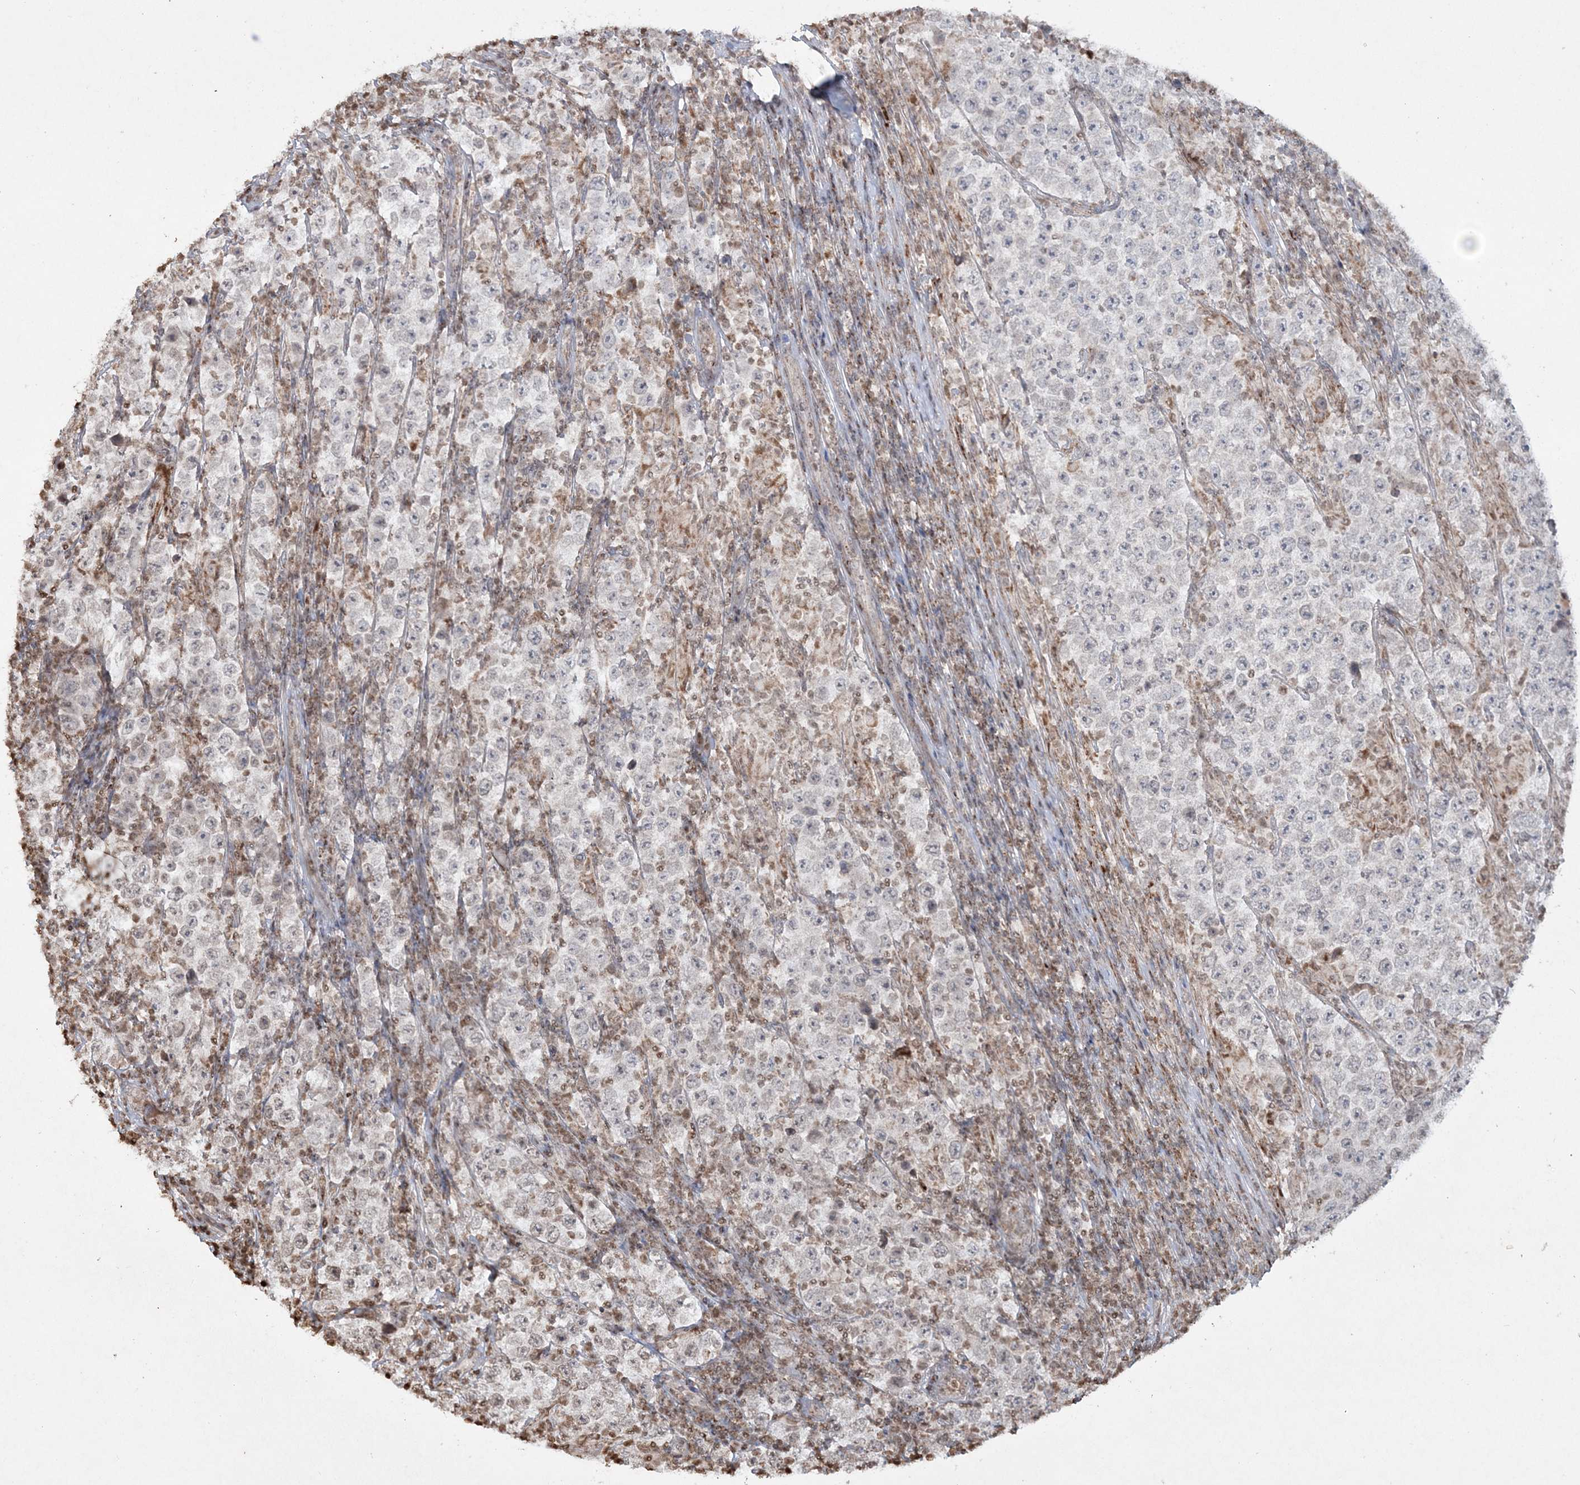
{"staining": {"intensity": "negative", "quantity": "none", "location": "none"}, "tissue": "testis cancer", "cell_type": "Tumor cells", "image_type": "cancer", "snomed": [{"axis": "morphology", "description": "Normal tissue, NOS"}, {"axis": "morphology", "description": "Urothelial carcinoma, High grade"}, {"axis": "morphology", "description": "Seminoma, NOS"}, {"axis": "morphology", "description": "Carcinoma, Embryonal, NOS"}, {"axis": "topography", "description": "Urinary bladder"}, {"axis": "topography", "description": "Testis"}], "caption": "A histopathology image of human testis cancer is negative for staining in tumor cells. Brightfield microscopy of immunohistochemistry (IHC) stained with DAB (brown) and hematoxylin (blue), captured at high magnification.", "gene": "TTC7A", "patient": {"sex": "male", "age": 41}}